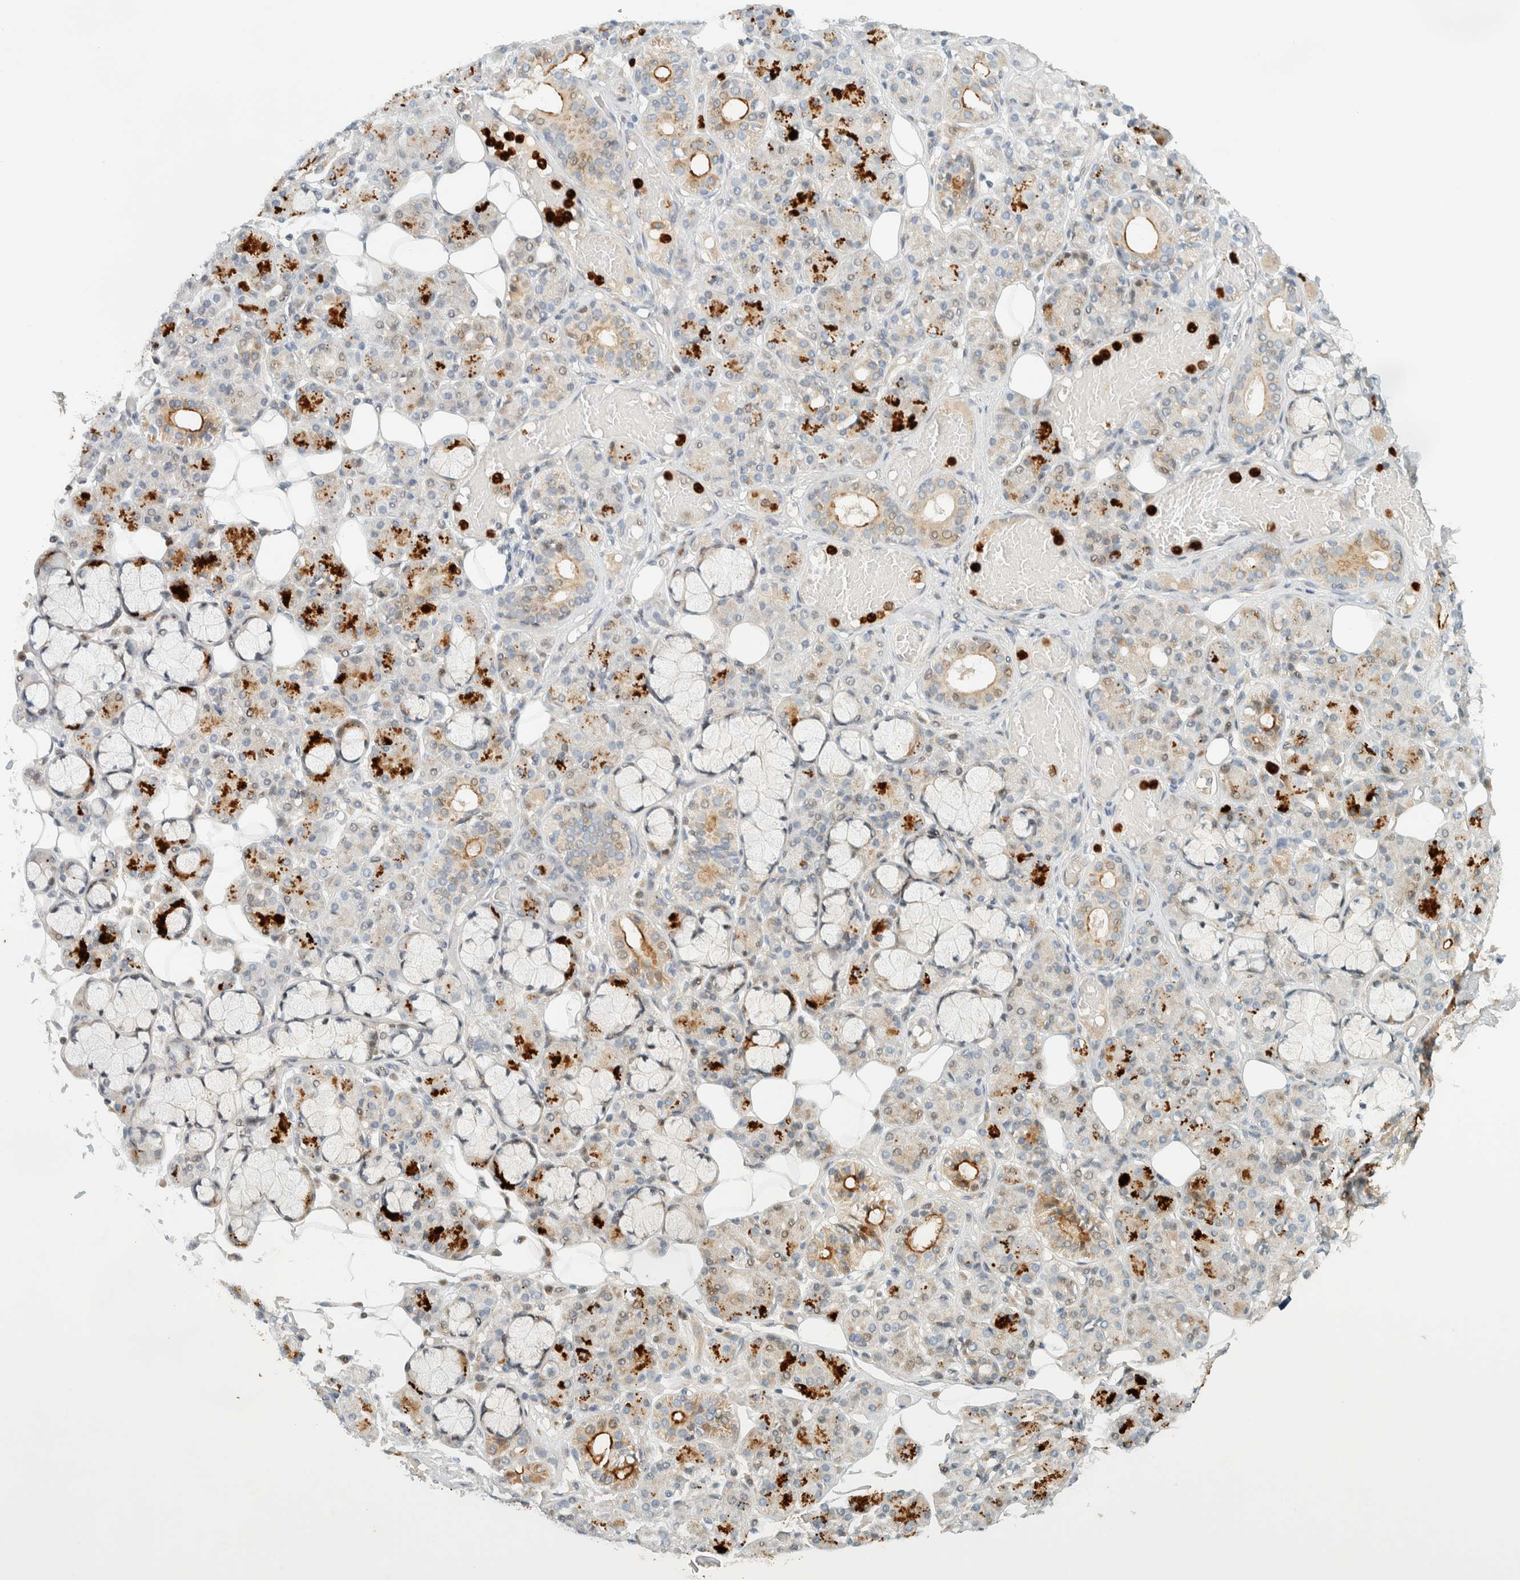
{"staining": {"intensity": "strong", "quantity": "<25%", "location": "cytoplasmic/membranous"}, "tissue": "salivary gland", "cell_type": "Glandular cells", "image_type": "normal", "snomed": [{"axis": "morphology", "description": "Normal tissue, NOS"}, {"axis": "topography", "description": "Salivary gland"}], "caption": "A photomicrograph showing strong cytoplasmic/membranous staining in about <25% of glandular cells in normal salivary gland, as visualized by brown immunohistochemical staining.", "gene": "CCDC171", "patient": {"sex": "male", "age": 63}}